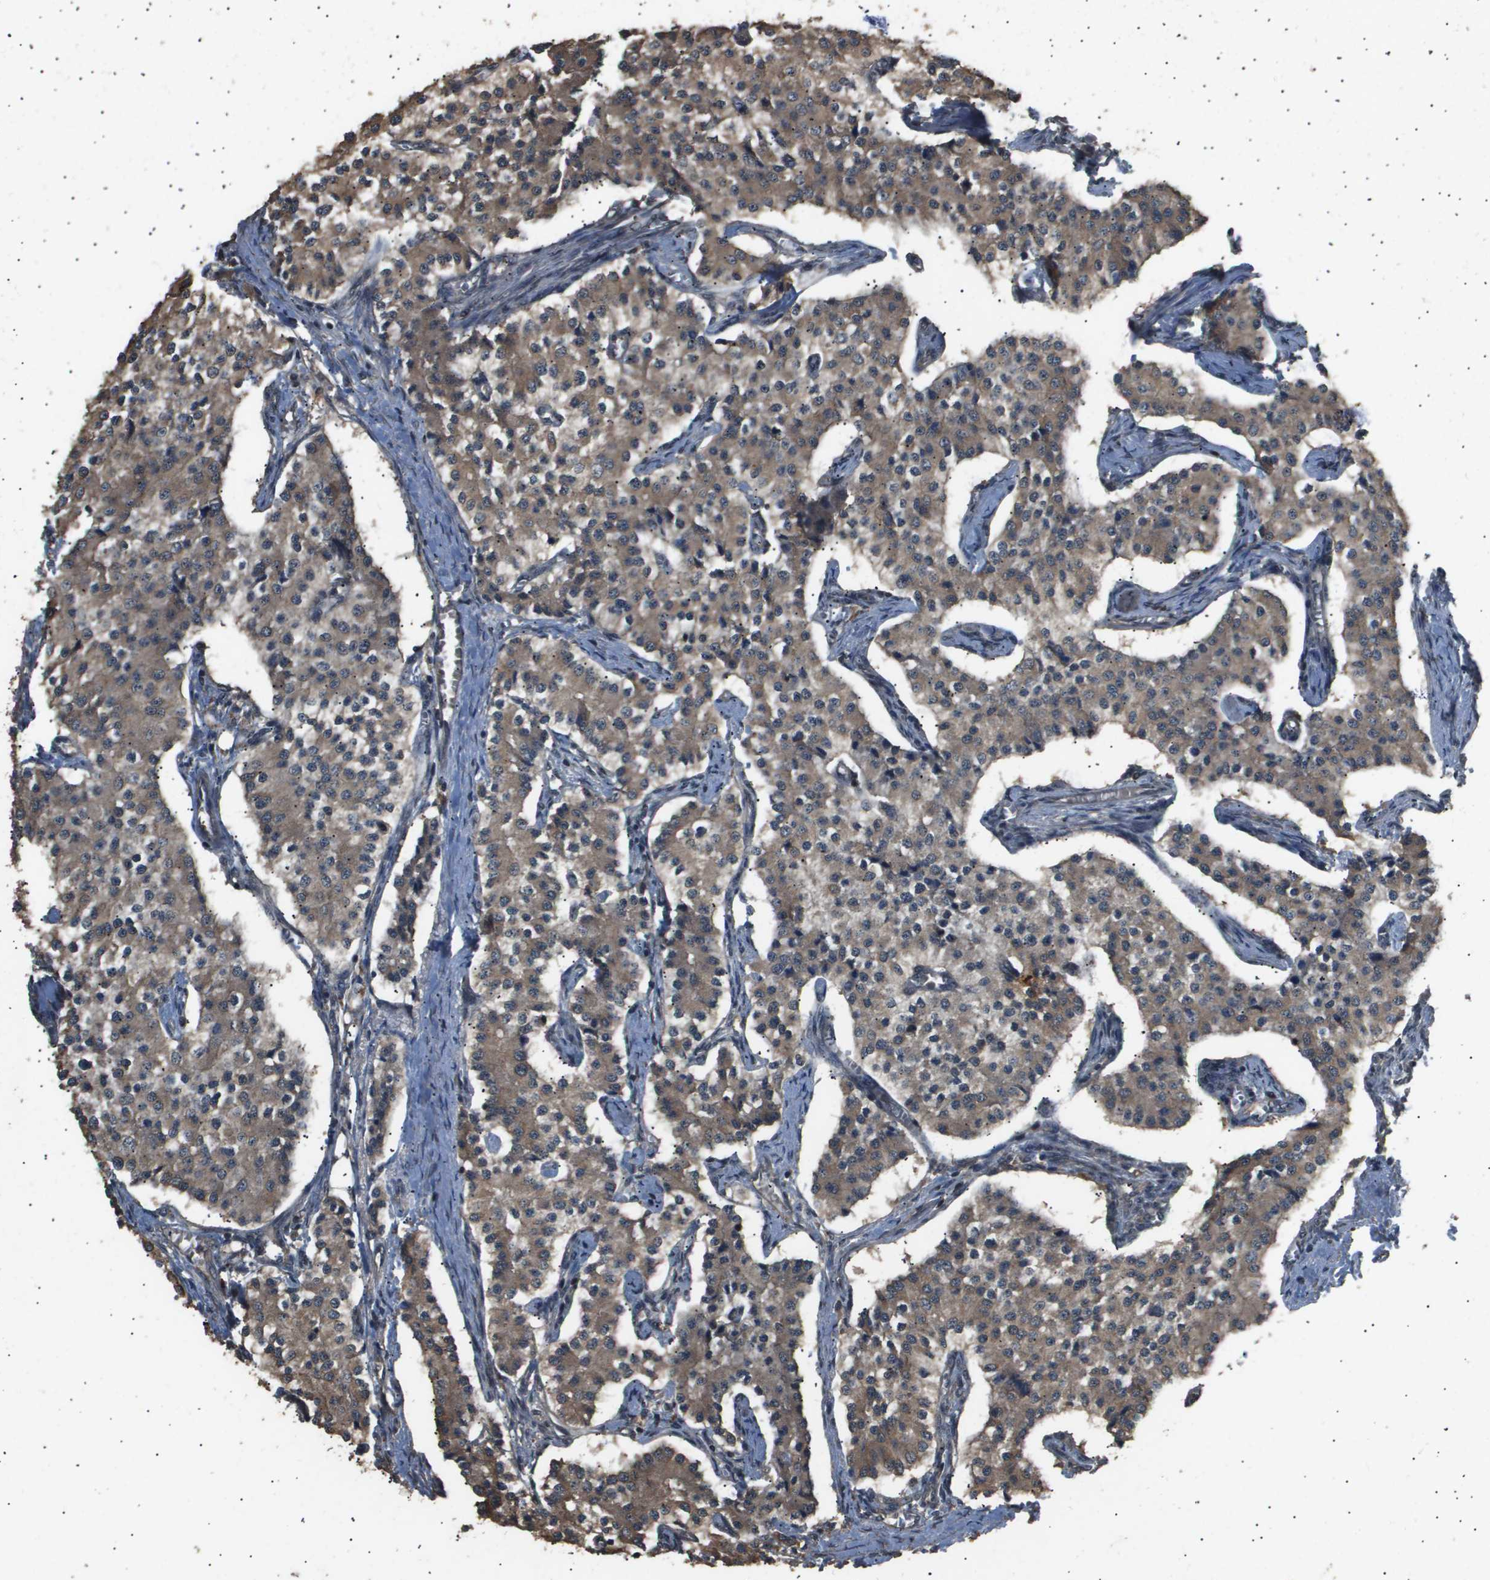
{"staining": {"intensity": "weak", "quantity": ">75%", "location": "cytoplasmic/membranous"}, "tissue": "carcinoid", "cell_type": "Tumor cells", "image_type": "cancer", "snomed": [{"axis": "morphology", "description": "Carcinoid, malignant, NOS"}, {"axis": "topography", "description": "Colon"}], "caption": "Brown immunohistochemical staining in carcinoid reveals weak cytoplasmic/membranous staining in about >75% of tumor cells. Immunohistochemistry stains the protein of interest in brown and the nuclei are stained blue.", "gene": "ING1", "patient": {"sex": "female", "age": 52}}